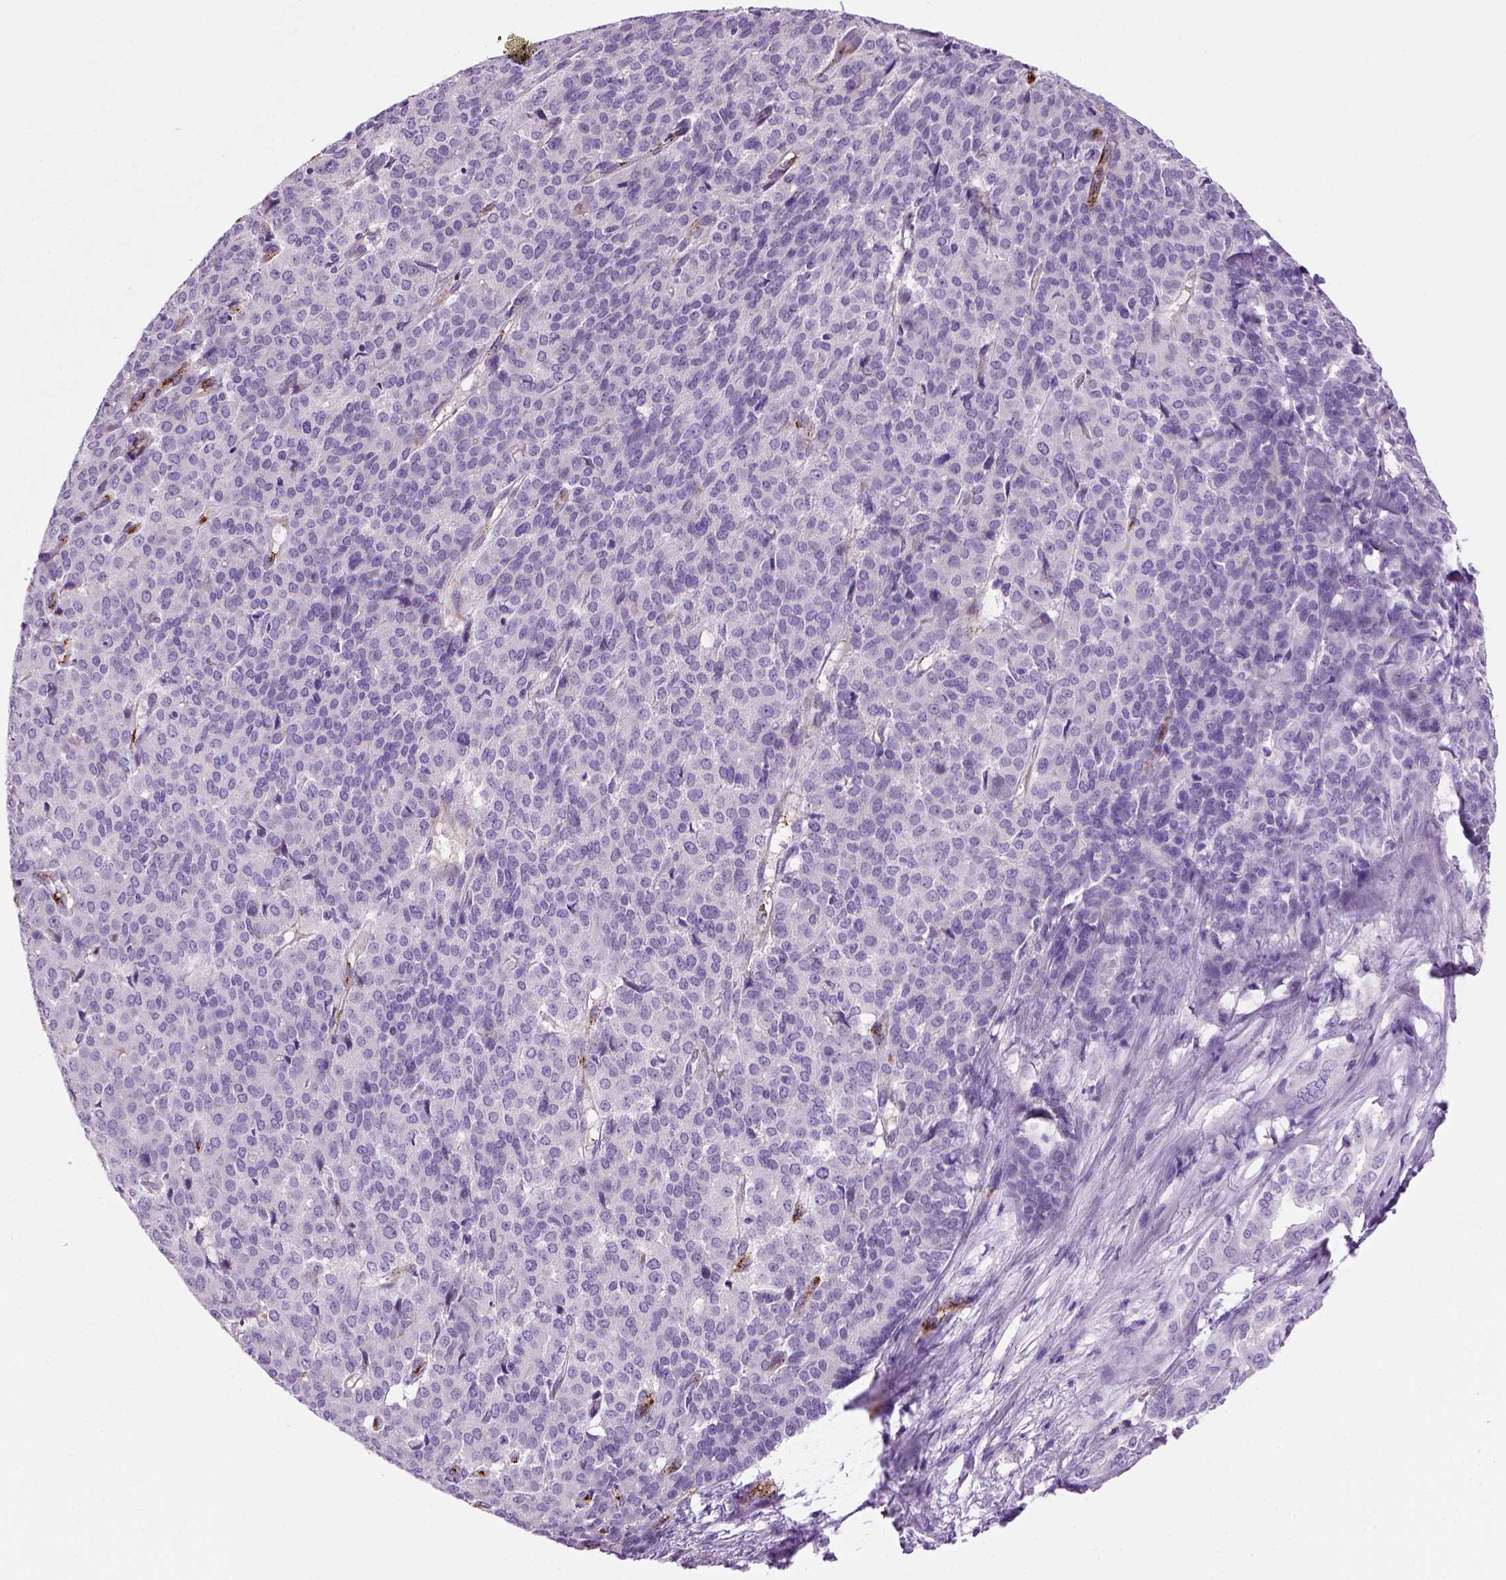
{"staining": {"intensity": "negative", "quantity": "none", "location": "none"}, "tissue": "liver cancer", "cell_type": "Tumor cells", "image_type": "cancer", "snomed": [{"axis": "morphology", "description": "Cholangiocarcinoma"}, {"axis": "topography", "description": "Liver"}], "caption": "High power microscopy histopathology image of an immunohistochemistry image of liver cholangiocarcinoma, revealing no significant positivity in tumor cells.", "gene": "VWF", "patient": {"sex": "female", "age": 47}}